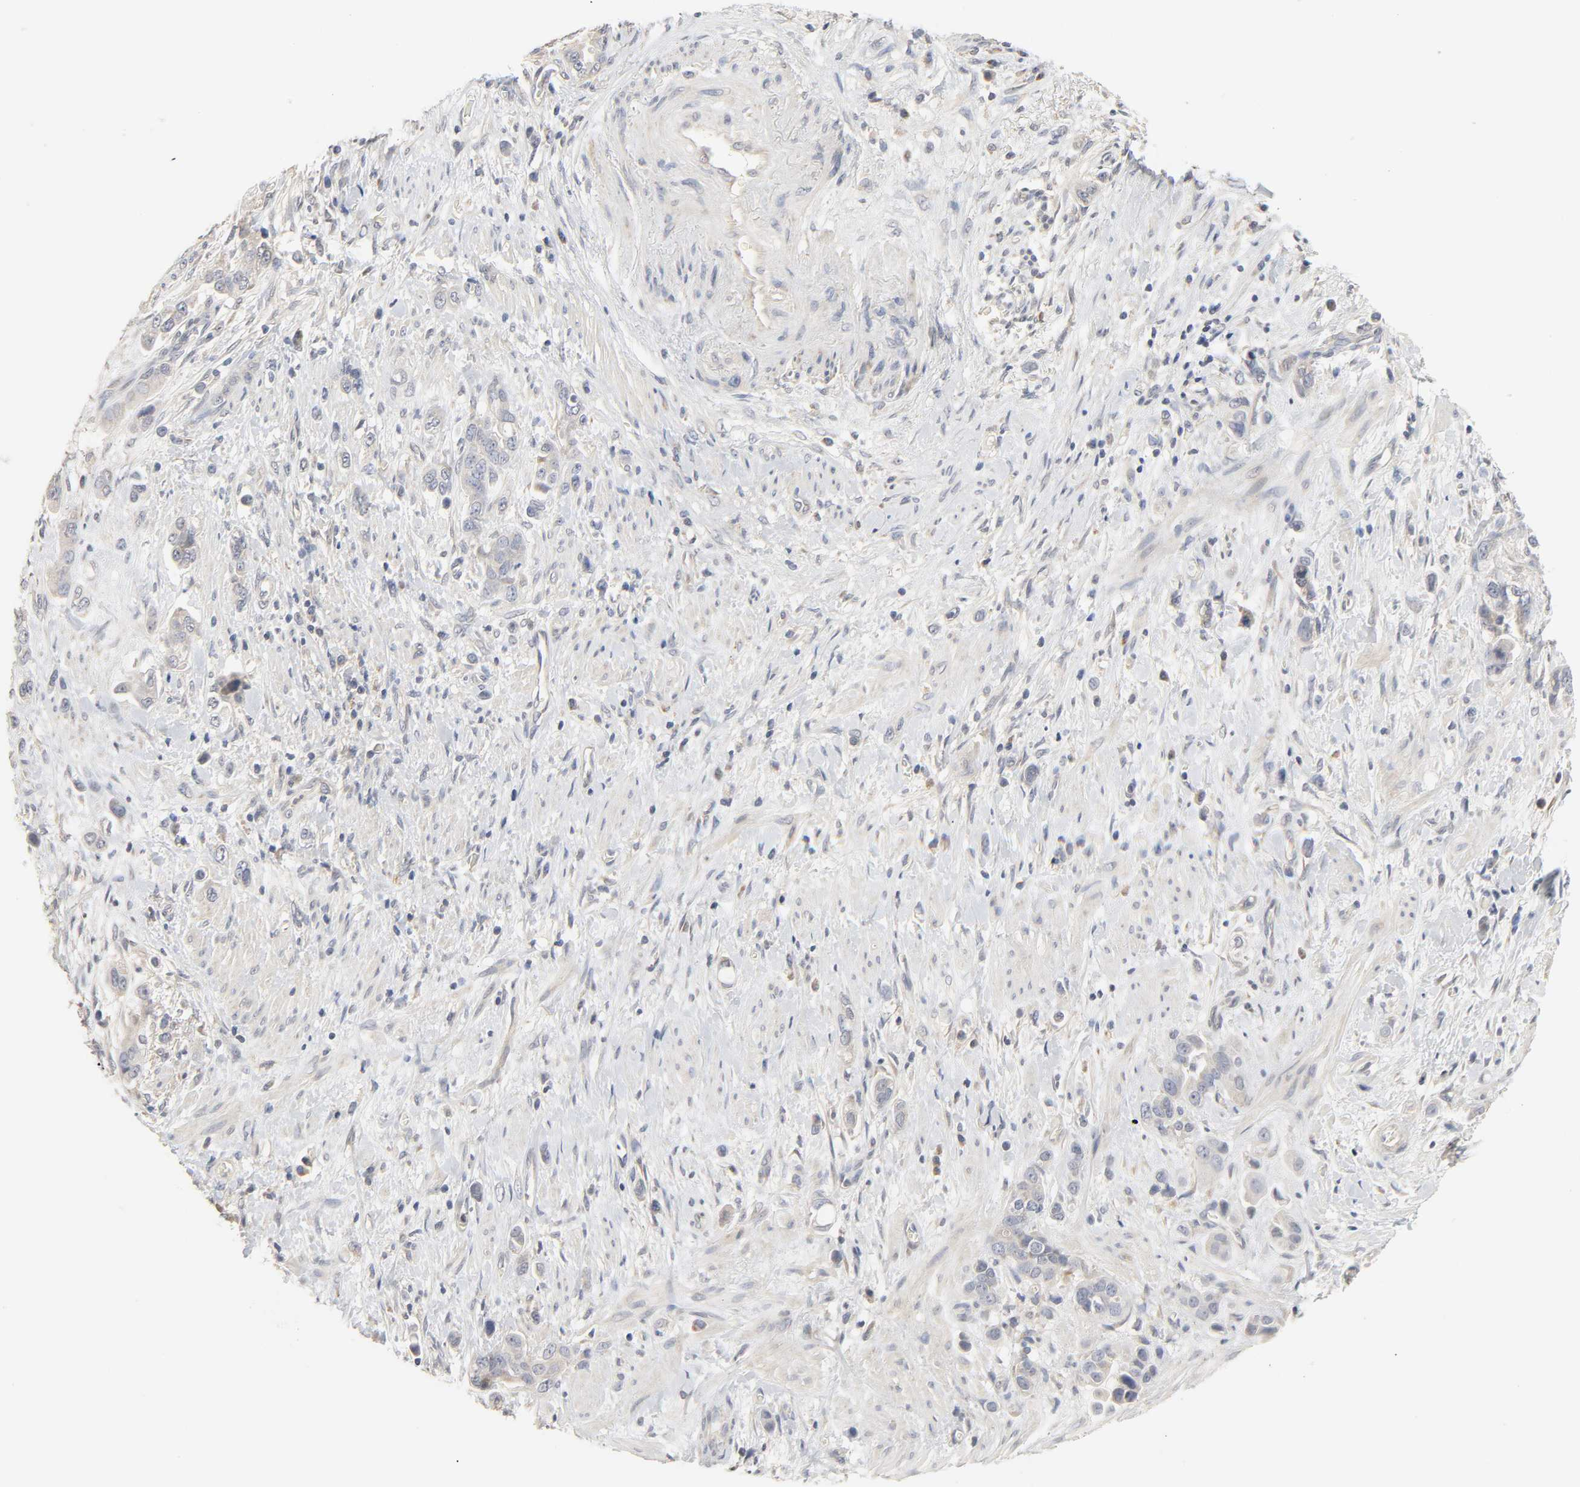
{"staining": {"intensity": "weak", "quantity": "25%-75%", "location": "cytoplasmic/membranous"}, "tissue": "stomach cancer", "cell_type": "Tumor cells", "image_type": "cancer", "snomed": [{"axis": "morphology", "description": "Adenocarcinoma, NOS"}, {"axis": "topography", "description": "Stomach, lower"}], "caption": "Immunohistochemical staining of human stomach adenocarcinoma demonstrates low levels of weak cytoplasmic/membranous protein expression in about 25%-75% of tumor cells.", "gene": "CLEC4E", "patient": {"sex": "female", "age": 93}}